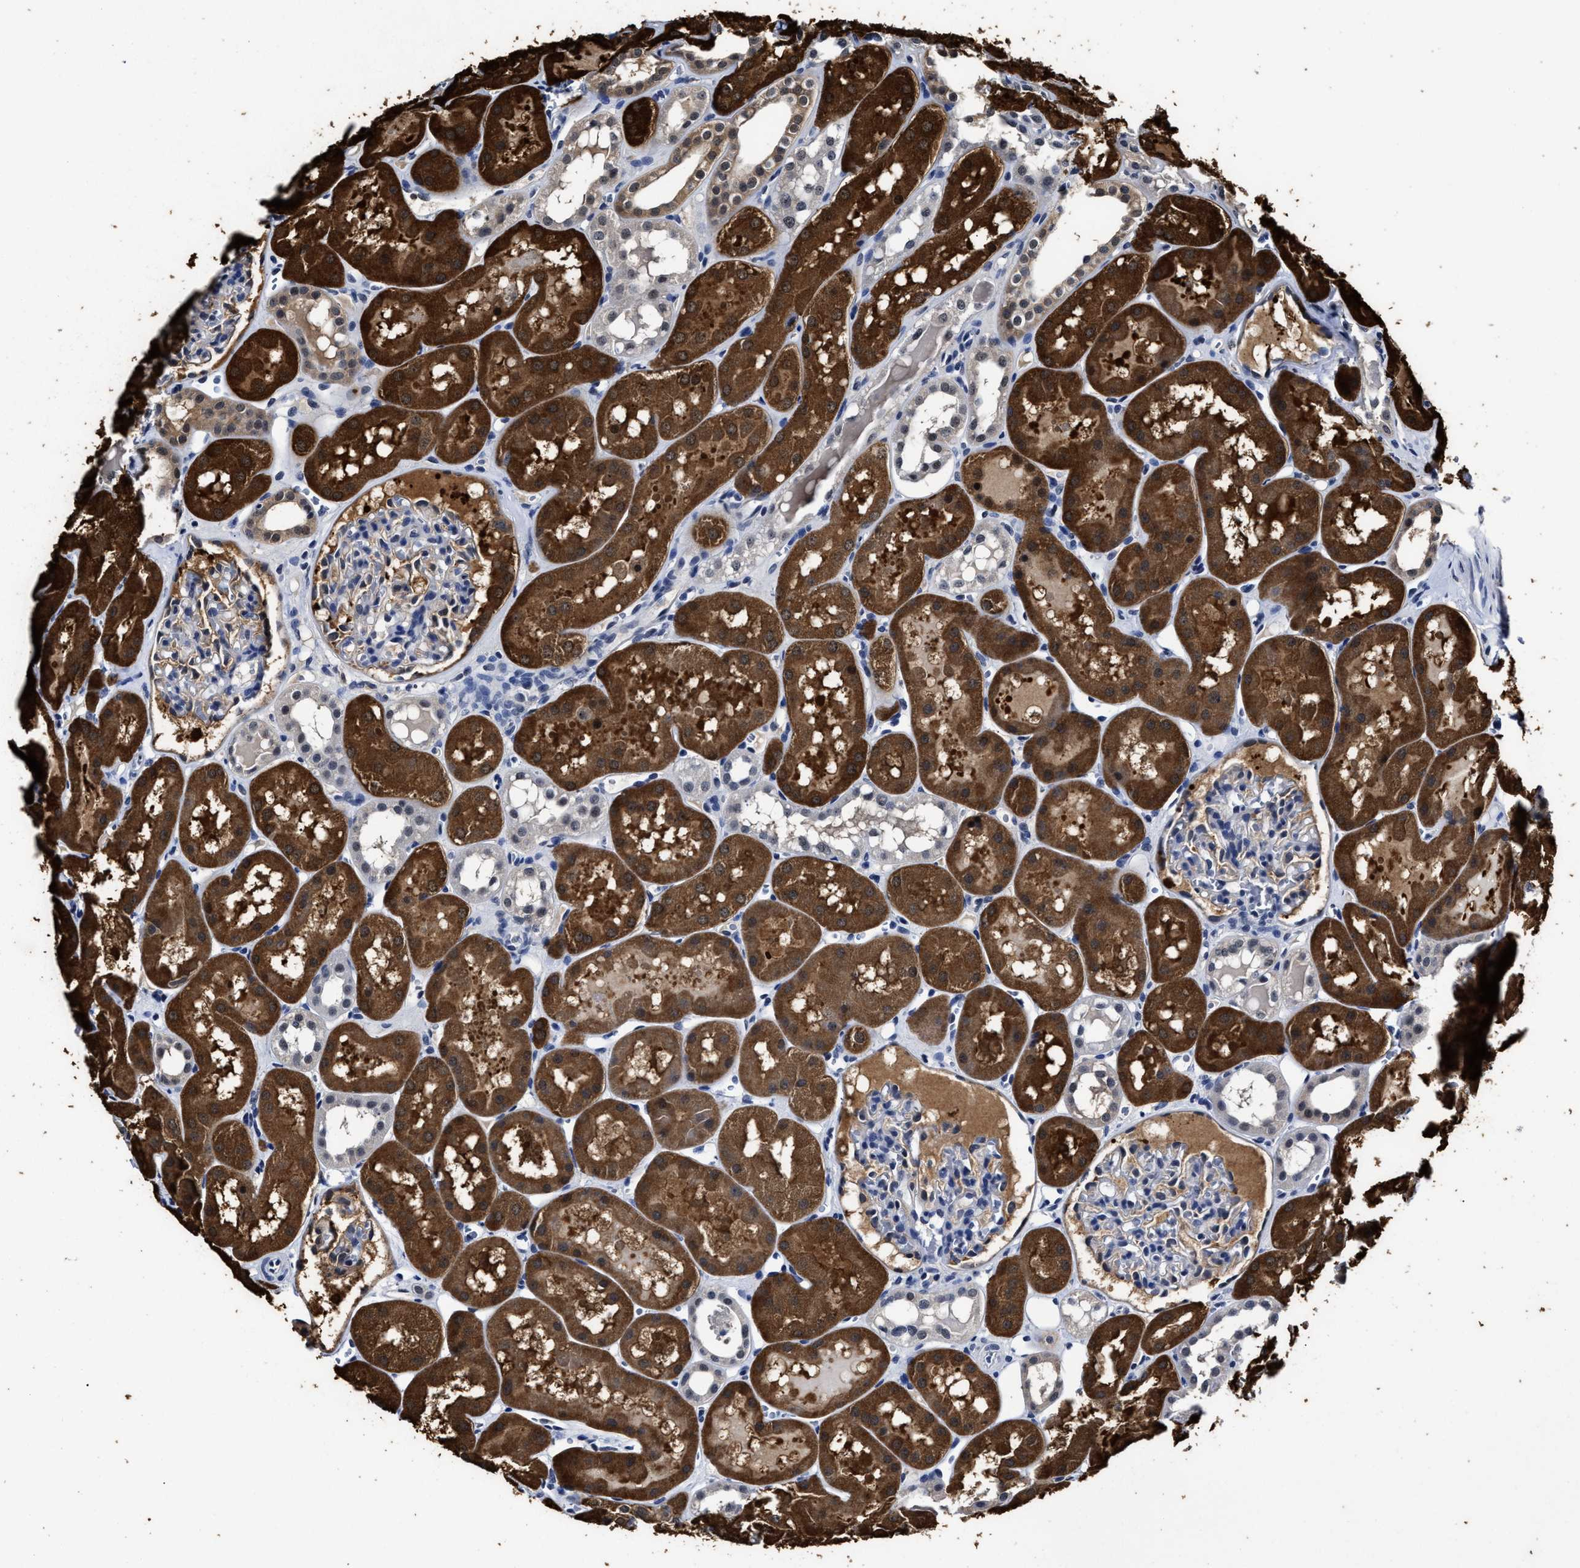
{"staining": {"intensity": "weak", "quantity": "<25%", "location": "cytoplasmic/membranous"}, "tissue": "kidney", "cell_type": "Cells in glomeruli", "image_type": "normal", "snomed": [{"axis": "morphology", "description": "Normal tissue, NOS"}, {"axis": "topography", "description": "Kidney"}, {"axis": "topography", "description": "Urinary bladder"}], "caption": "Immunohistochemical staining of normal human kidney demonstrates no significant positivity in cells in glomeruli. (DAB (3,3'-diaminobenzidine) immunohistochemistry (IHC) with hematoxylin counter stain).", "gene": "PRPF4B", "patient": {"sex": "male", "age": 16}}